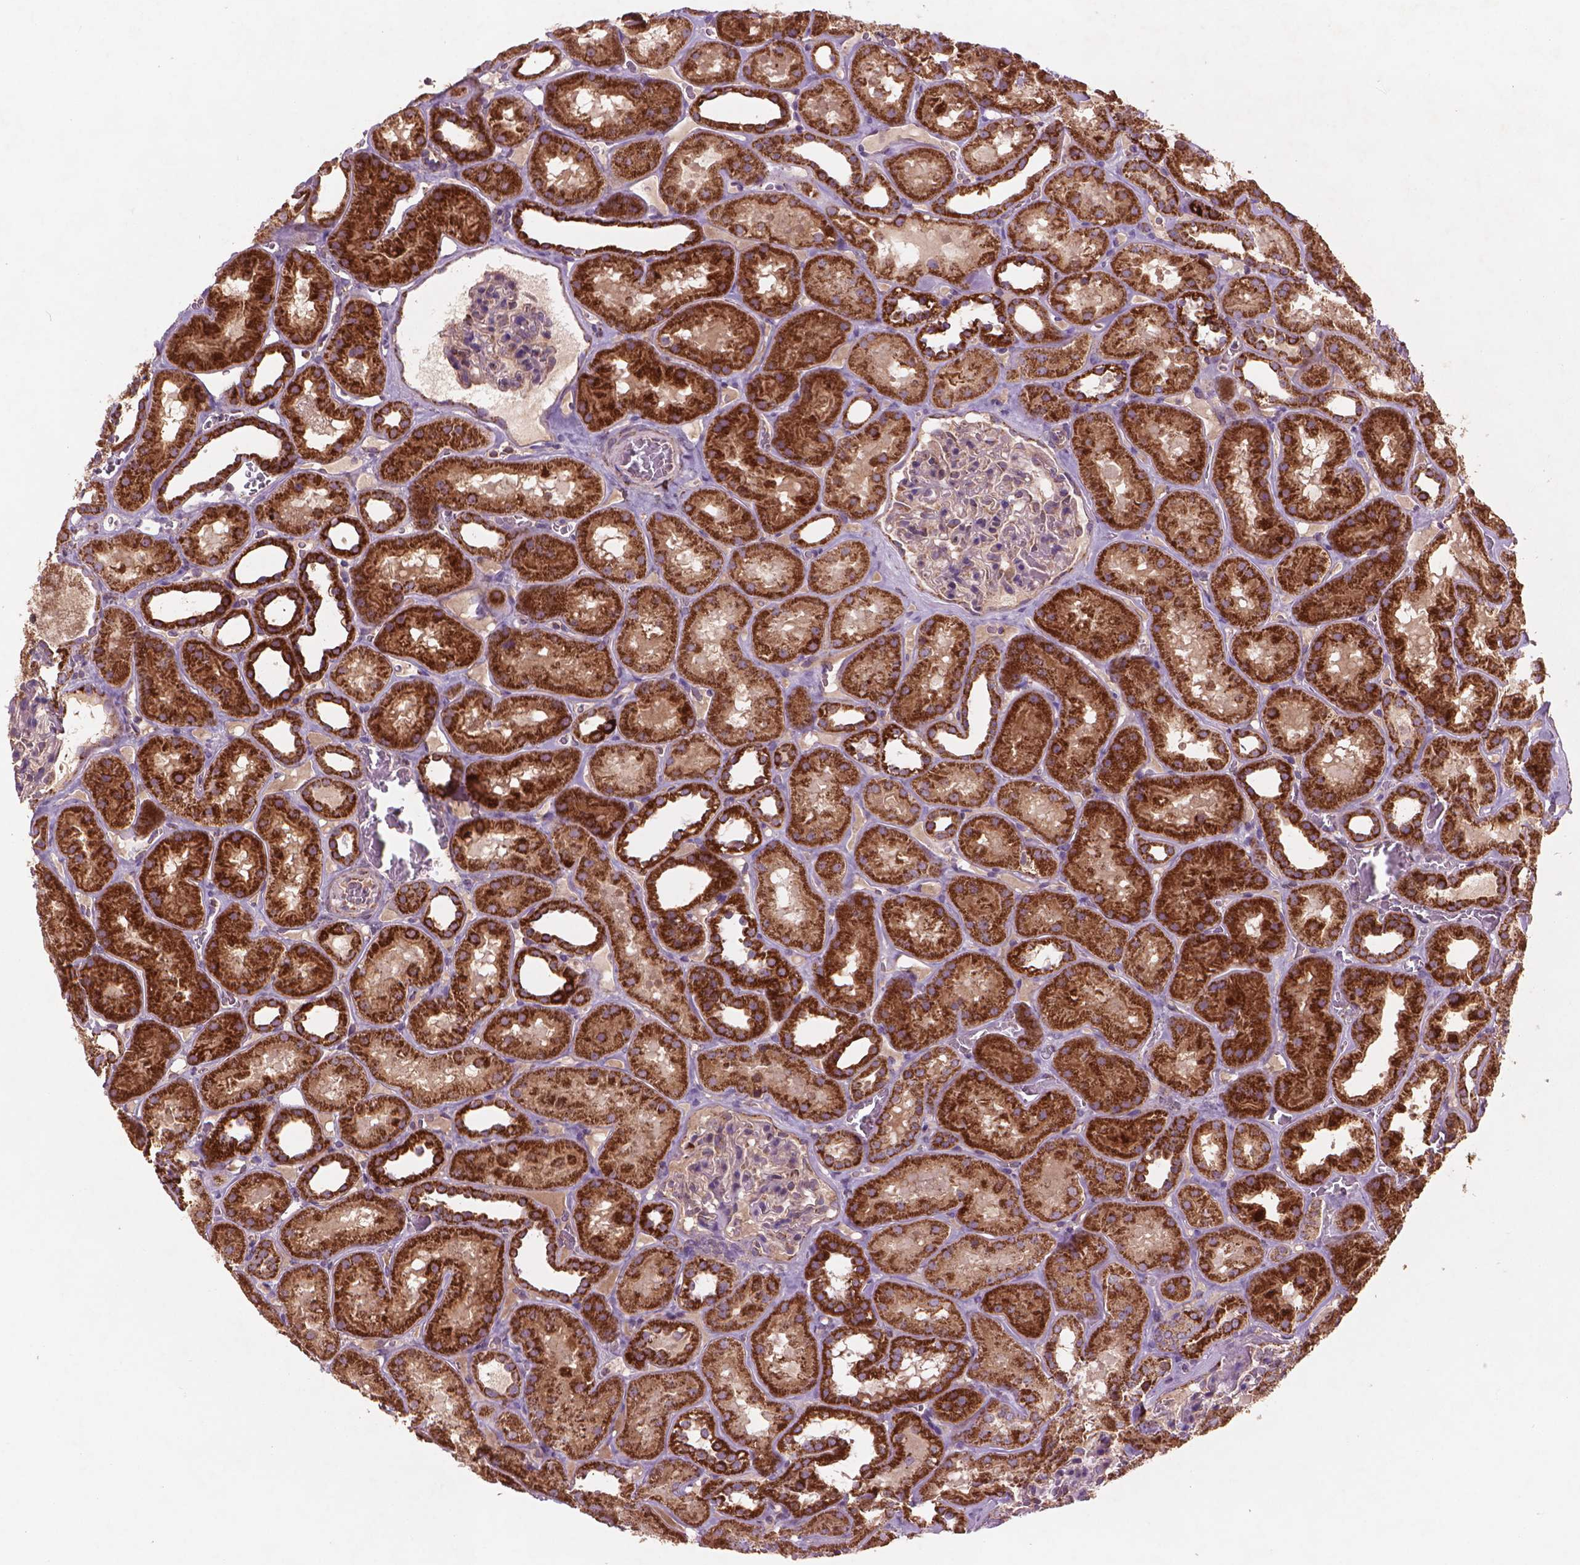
{"staining": {"intensity": "weak", "quantity": "<25%", "location": "cytoplasmic/membranous"}, "tissue": "kidney", "cell_type": "Cells in glomeruli", "image_type": "normal", "snomed": [{"axis": "morphology", "description": "Normal tissue, NOS"}, {"axis": "topography", "description": "Kidney"}], "caption": "Immunohistochemistry (IHC) micrograph of normal kidney: human kidney stained with DAB (3,3'-diaminobenzidine) shows no significant protein expression in cells in glomeruli.", "gene": "NLRX1", "patient": {"sex": "female", "age": 41}}